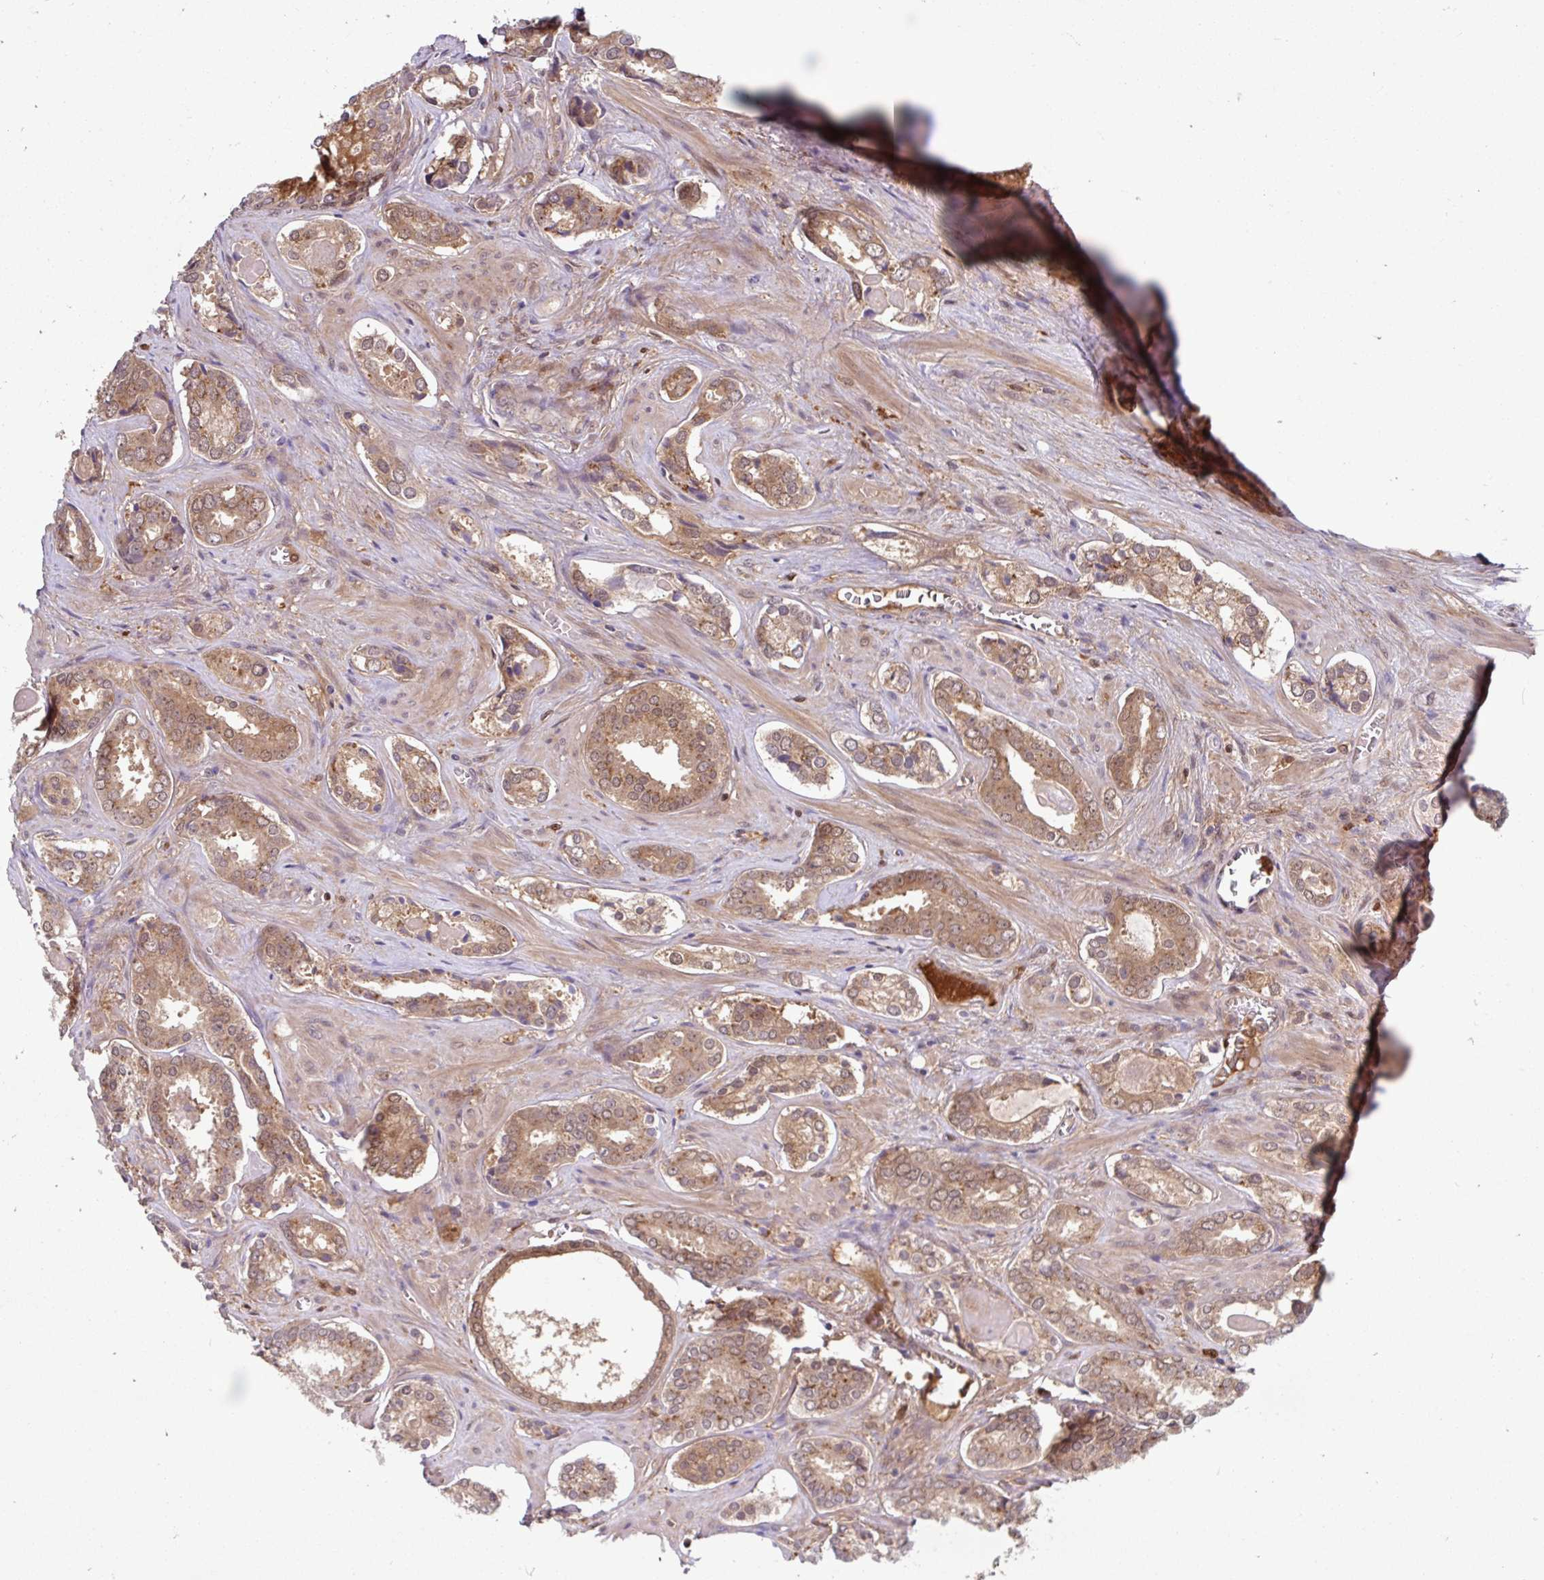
{"staining": {"intensity": "moderate", "quantity": ">75%", "location": "cytoplasmic/membranous,nuclear"}, "tissue": "prostate cancer", "cell_type": "Tumor cells", "image_type": "cancer", "snomed": [{"axis": "morphology", "description": "Adenocarcinoma, Low grade"}, {"axis": "topography", "description": "Prostate"}], "caption": "Protein expression analysis of human low-grade adenocarcinoma (prostate) reveals moderate cytoplasmic/membranous and nuclear expression in approximately >75% of tumor cells.", "gene": "BLVRA", "patient": {"sex": "male", "age": 62}}